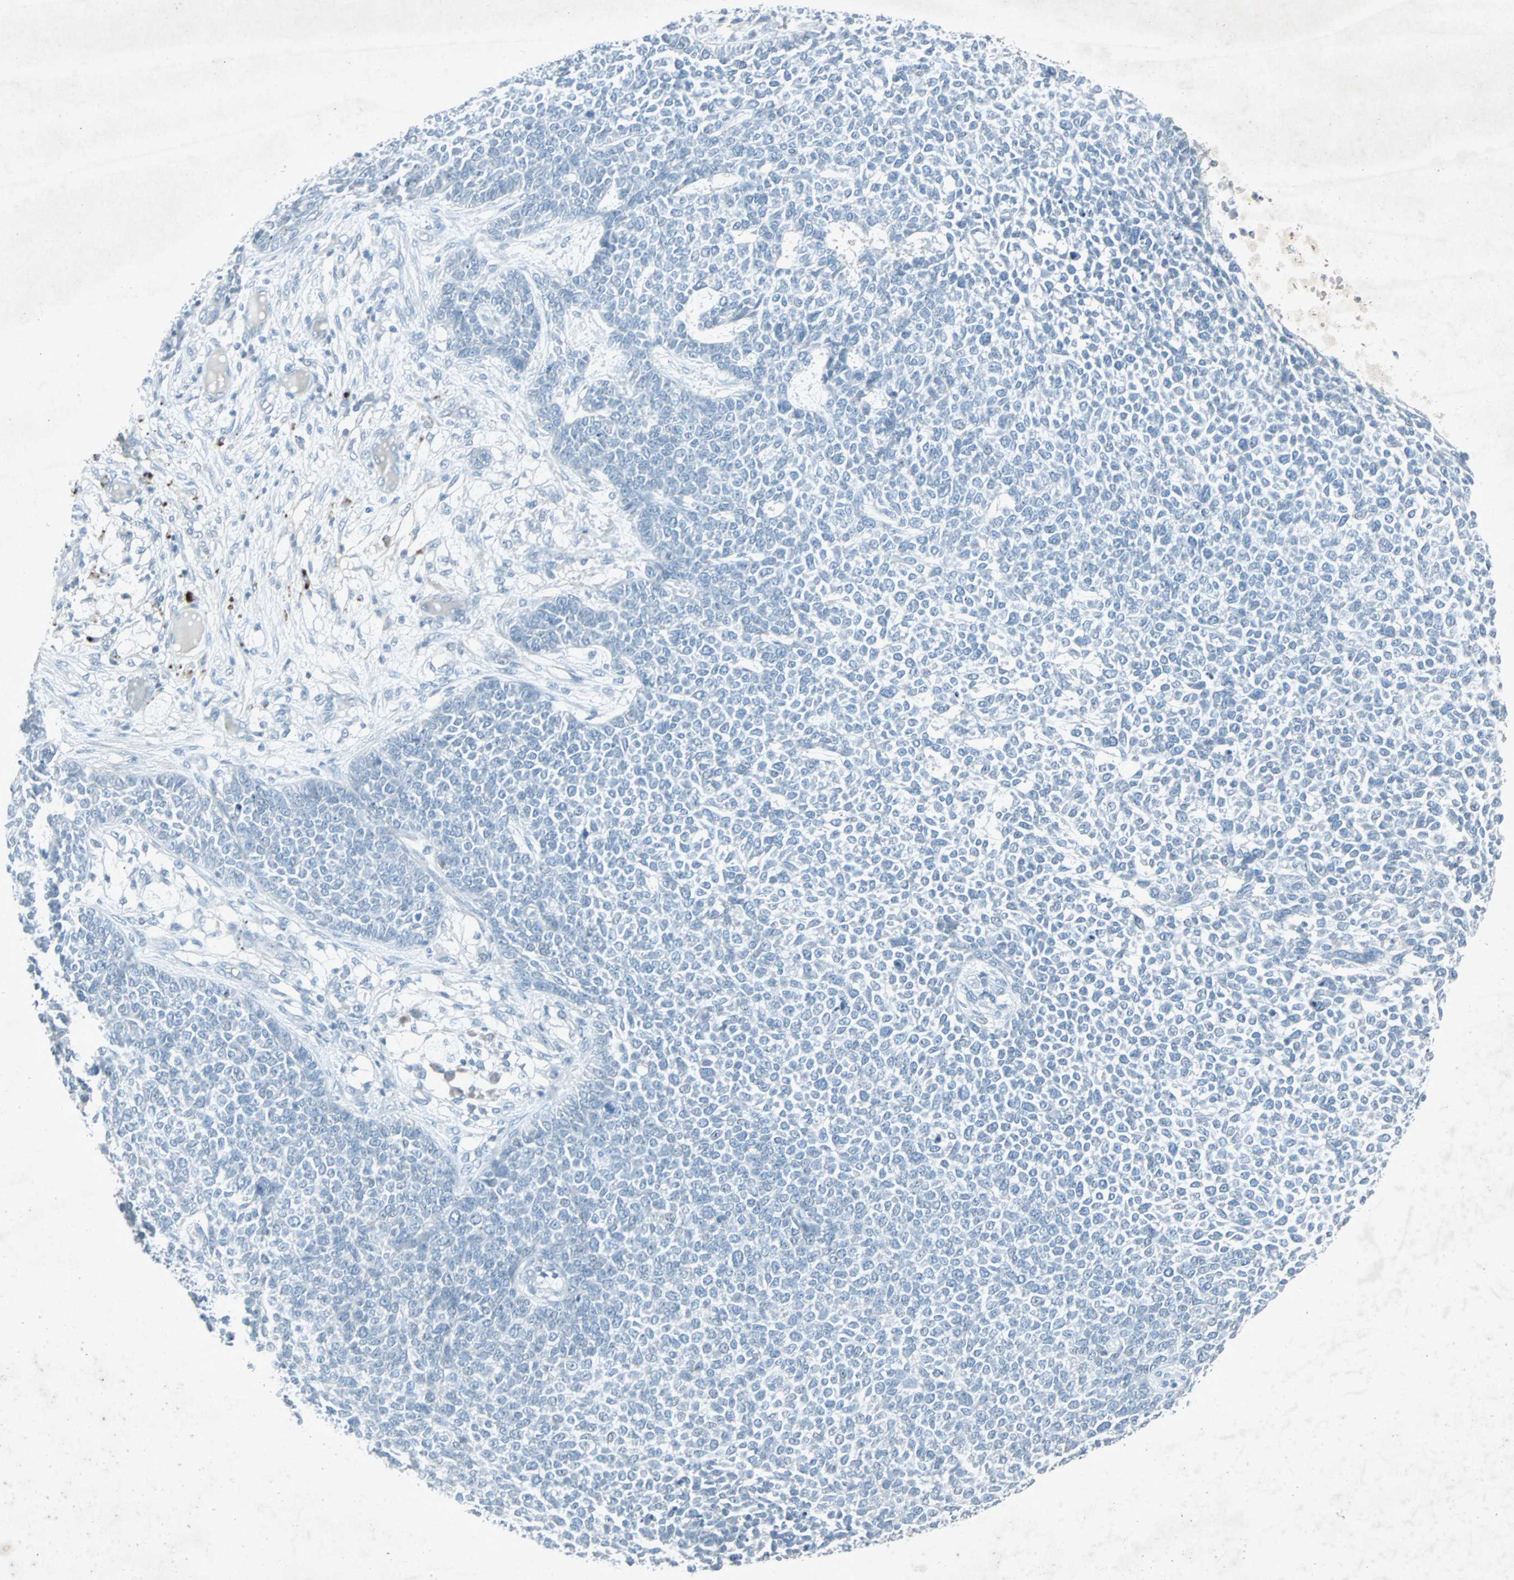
{"staining": {"intensity": "negative", "quantity": "none", "location": "none"}, "tissue": "skin cancer", "cell_type": "Tumor cells", "image_type": "cancer", "snomed": [{"axis": "morphology", "description": "Basal cell carcinoma"}, {"axis": "topography", "description": "Skin"}], "caption": "Immunohistochemistry (IHC) photomicrograph of skin cancer (basal cell carcinoma) stained for a protein (brown), which exhibits no staining in tumor cells.", "gene": "LANCL3", "patient": {"sex": "female", "age": 84}}